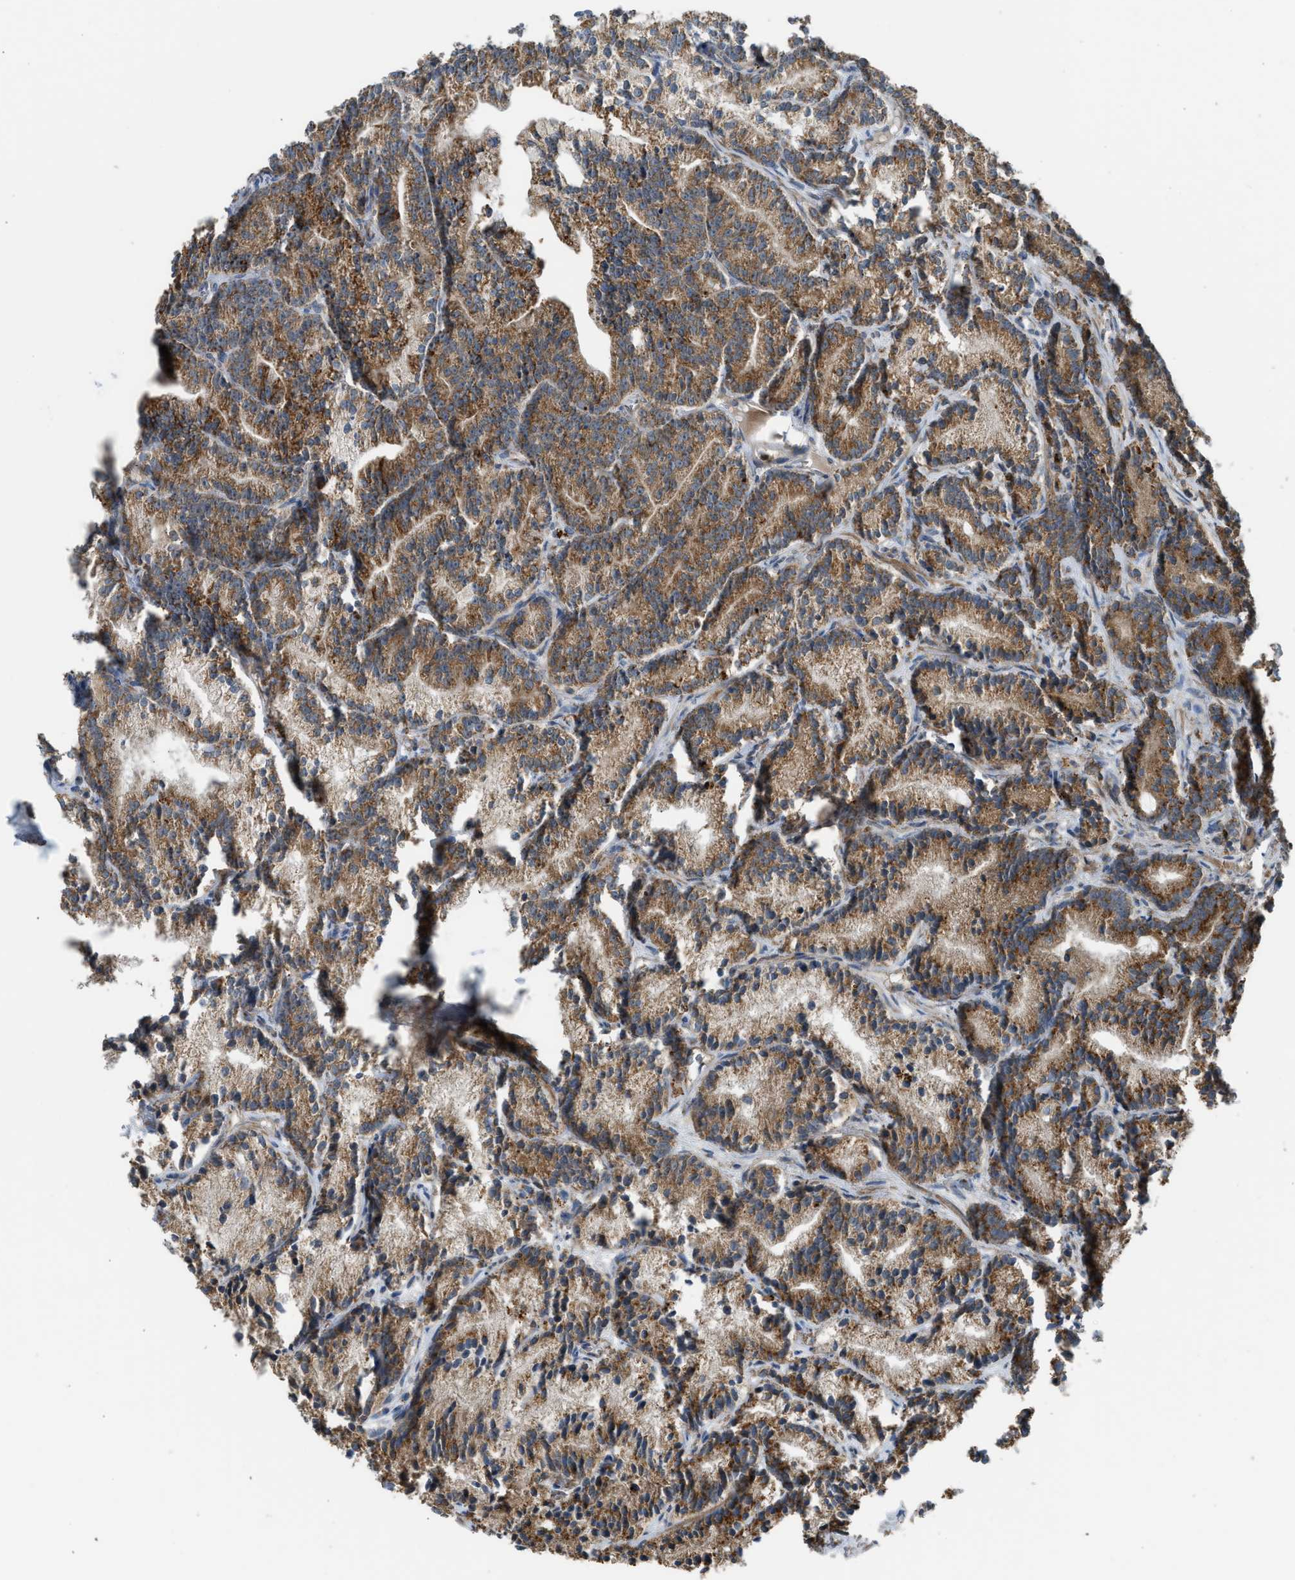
{"staining": {"intensity": "strong", "quantity": ">75%", "location": "cytoplasmic/membranous"}, "tissue": "prostate cancer", "cell_type": "Tumor cells", "image_type": "cancer", "snomed": [{"axis": "morphology", "description": "Adenocarcinoma, Low grade"}, {"axis": "topography", "description": "Prostate"}], "caption": "The photomicrograph exhibits a brown stain indicating the presence of a protein in the cytoplasmic/membranous of tumor cells in prostate low-grade adenocarcinoma.", "gene": "STARD3", "patient": {"sex": "male", "age": 89}}